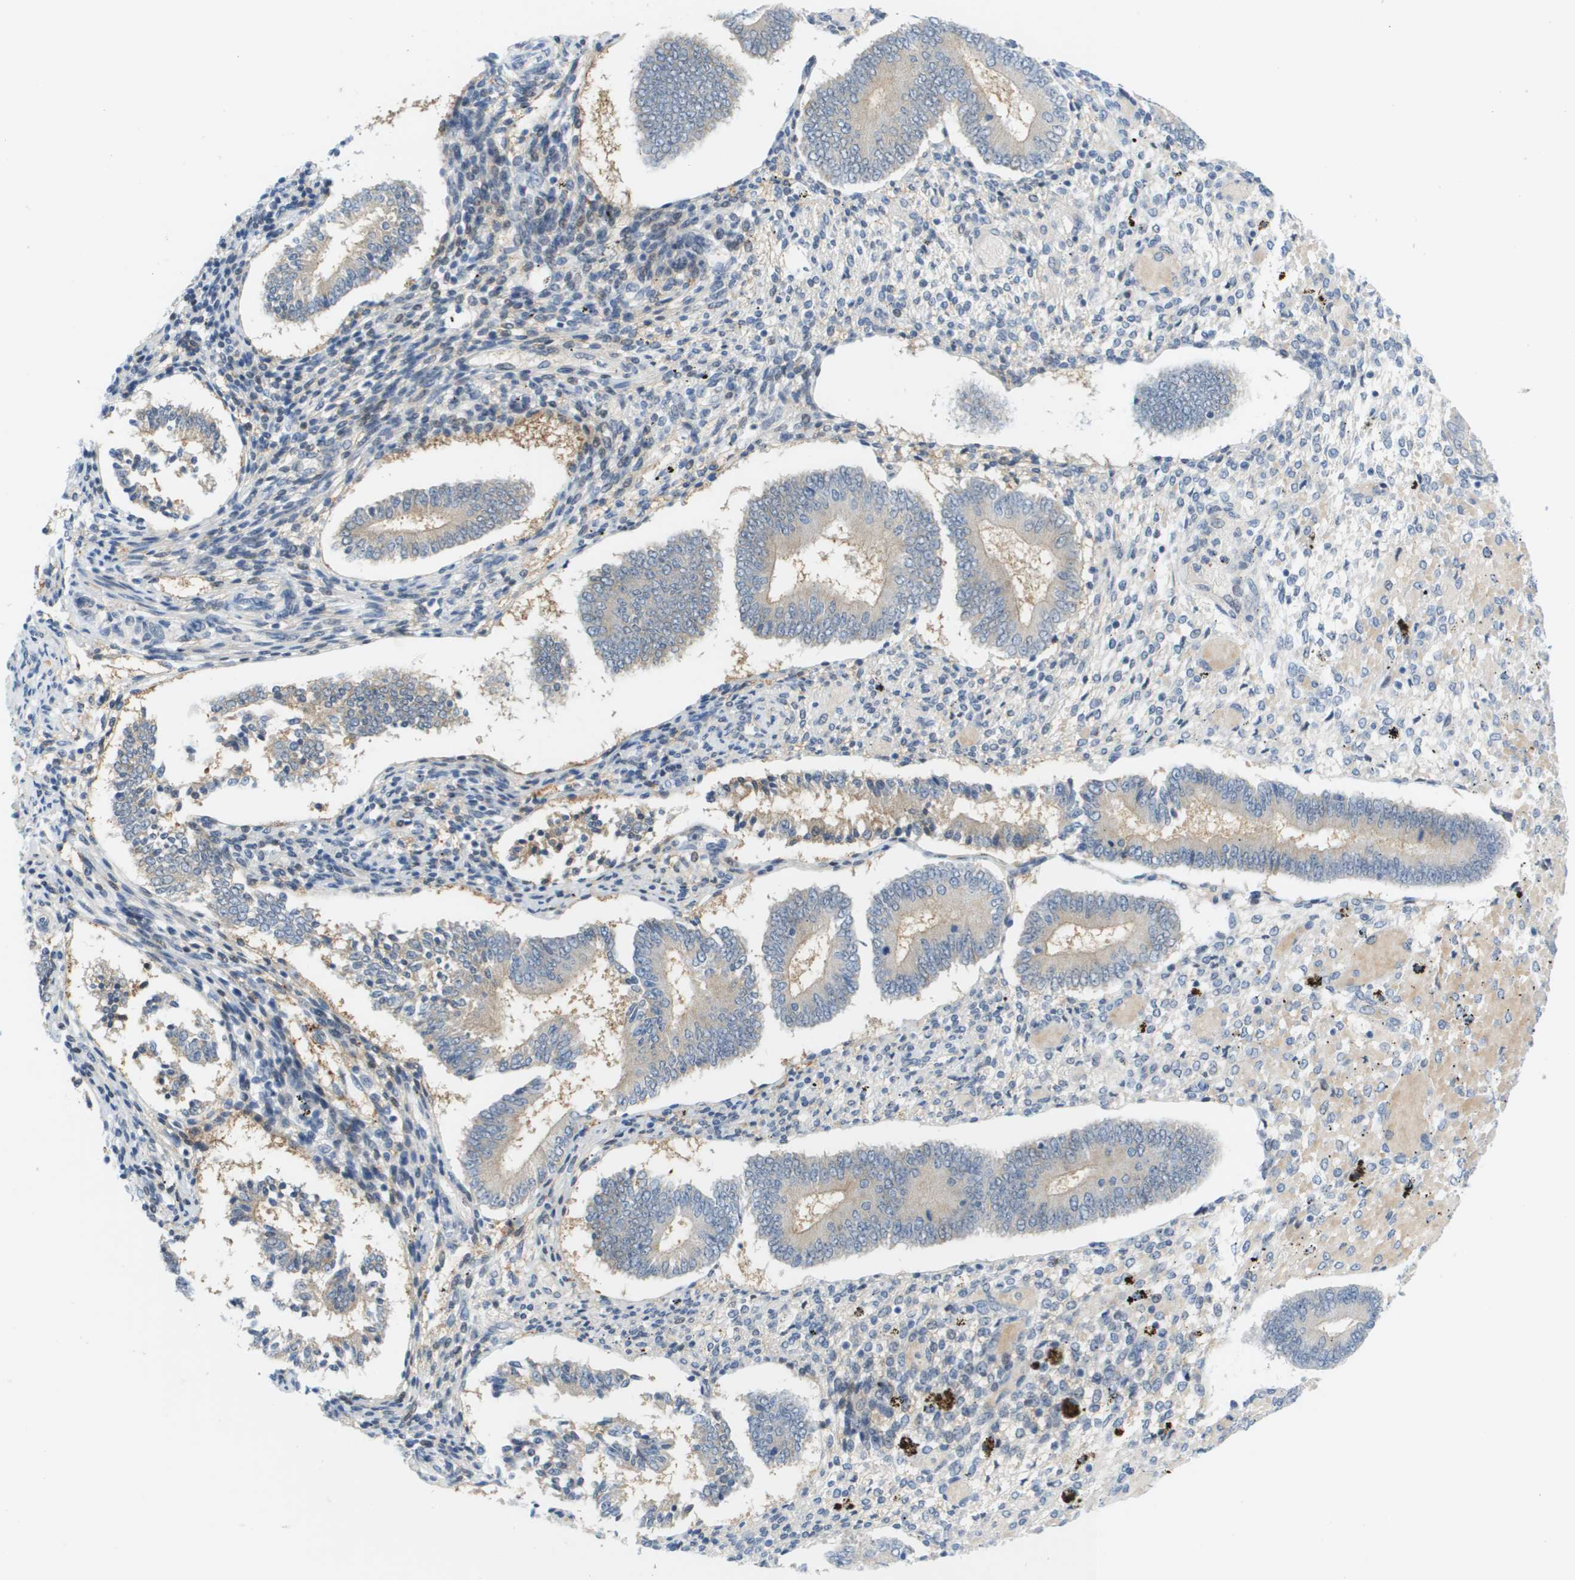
{"staining": {"intensity": "weak", "quantity": "<25%", "location": "cytoplasmic/membranous"}, "tissue": "endometrium", "cell_type": "Cells in endometrial stroma", "image_type": "normal", "snomed": [{"axis": "morphology", "description": "Normal tissue, NOS"}, {"axis": "topography", "description": "Endometrium"}], "caption": "Image shows no protein expression in cells in endometrial stroma of benign endometrium. (DAB immunohistochemistry, high magnification).", "gene": "CUL9", "patient": {"sex": "female", "age": 42}}